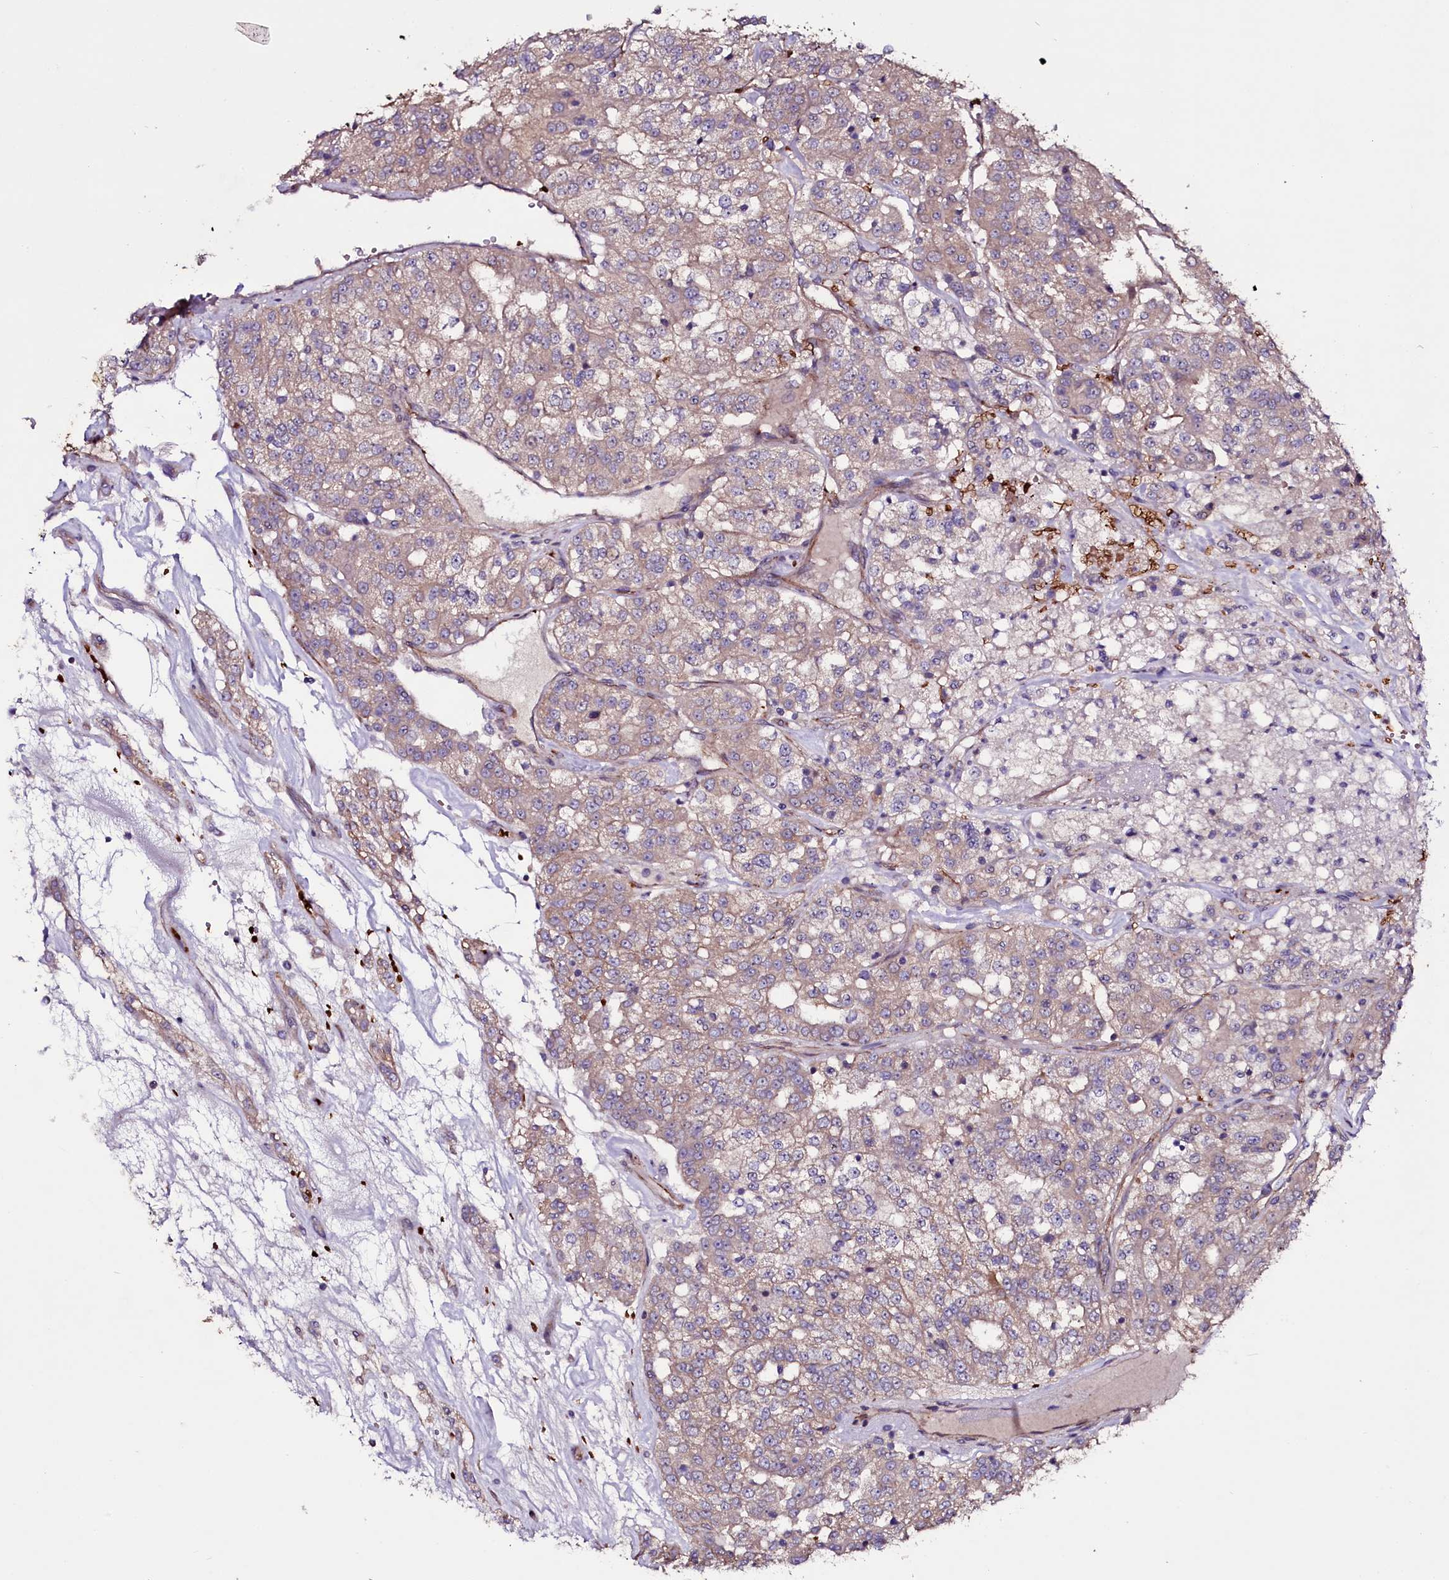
{"staining": {"intensity": "weak", "quantity": "25%-75%", "location": "cytoplasmic/membranous"}, "tissue": "renal cancer", "cell_type": "Tumor cells", "image_type": "cancer", "snomed": [{"axis": "morphology", "description": "Adenocarcinoma, NOS"}, {"axis": "topography", "description": "Kidney"}], "caption": "Approximately 25%-75% of tumor cells in renal cancer (adenocarcinoma) reveal weak cytoplasmic/membranous protein positivity as visualized by brown immunohistochemical staining.", "gene": "MEX3C", "patient": {"sex": "female", "age": 63}}